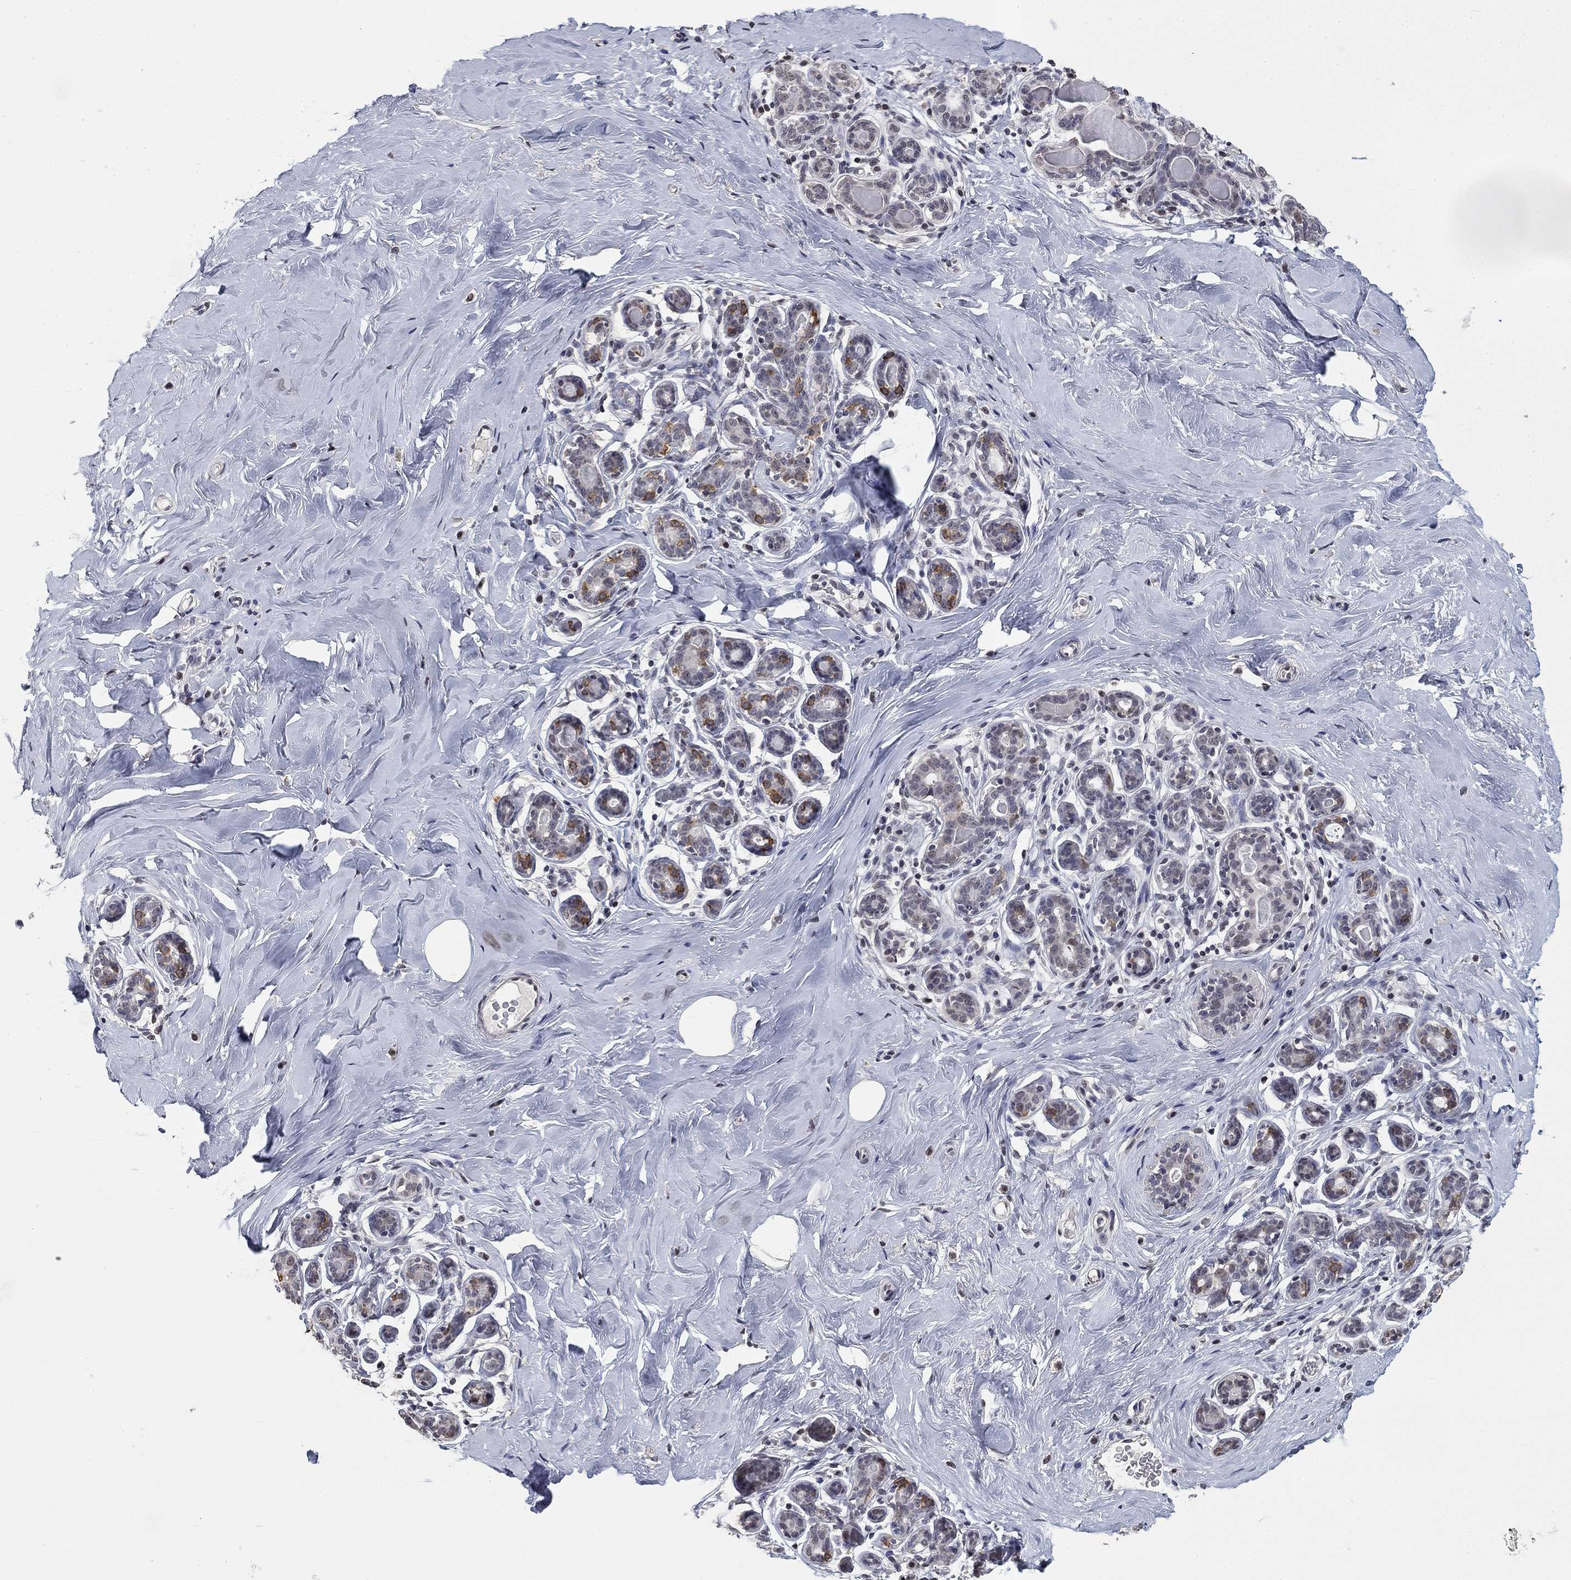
{"staining": {"intensity": "negative", "quantity": "none", "location": "none"}, "tissue": "breast", "cell_type": "Adipocytes", "image_type": "normal", "snomed": [{"axis": "morphology", "description": "Normal tissue, NOS"}, {"axis": "topography", "description": "Skin"}, {"axis": "topography", "description": "Breast"}], "caption": "Breast was stained to show a protein in brown. There is no significant positivity in adipocytes. (DAB (3,3'-diaminobenzidine) IHC visualized using brightfield microscopy, high magnification).", "gene": "SPATA33", "patient": {"sex": "female", "age": 43}}